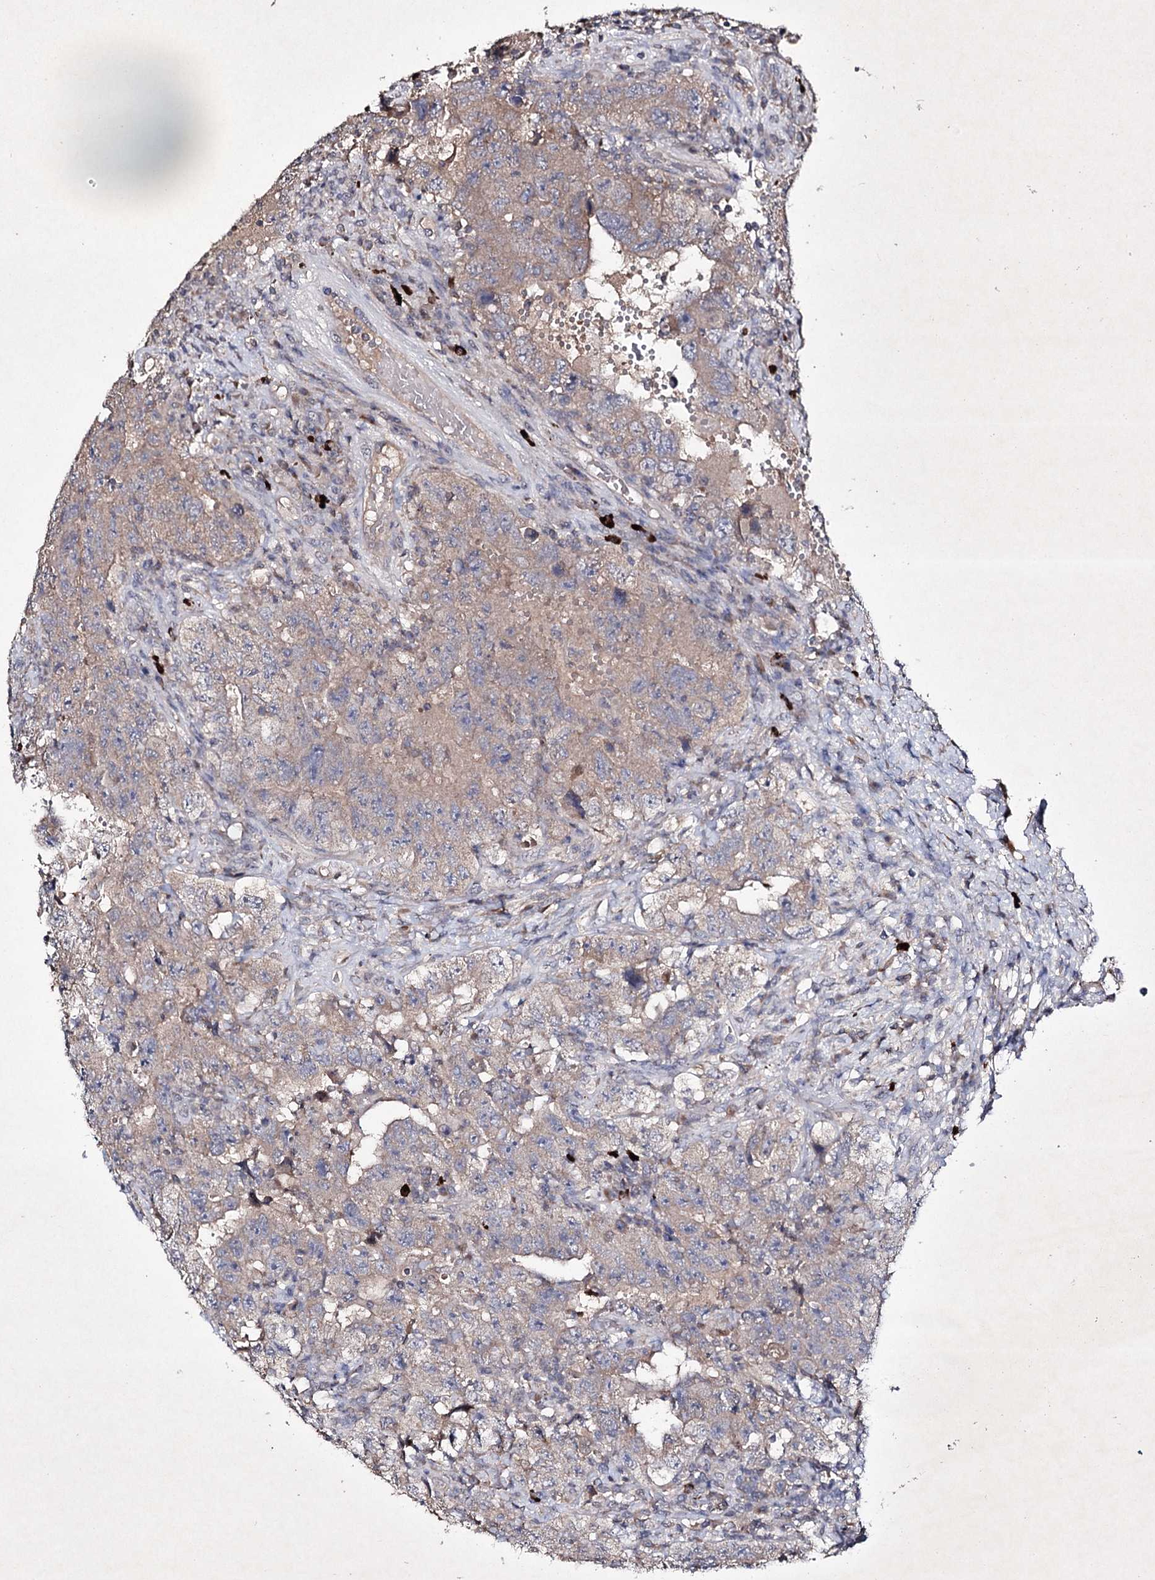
{"staining": {"intensity": "weak", "quantity": "<25%", "location": "cytoplasmic/membranous"}, "tissue": "testis cancer", "cell_type": "Tumor cells", "image_type": "cancer", "snomed": [{"axis": "morphology", "description": "Carcinoma, Embryonal, NOS"}, {"axis": "topography", "description": "Testis"}], "caption": "IHC micrograph of neoplastic tissue: testis cancer (embryonal carcinoma) stained with DAB displays no significant protein staining in tumor cells. (DAB (3,3'-diaminobenzidine) IHC visualized using brightfield microscopy, high magnification).", "gene": "SEMA4G", "patient": {"sex": "male", "age": 26}}